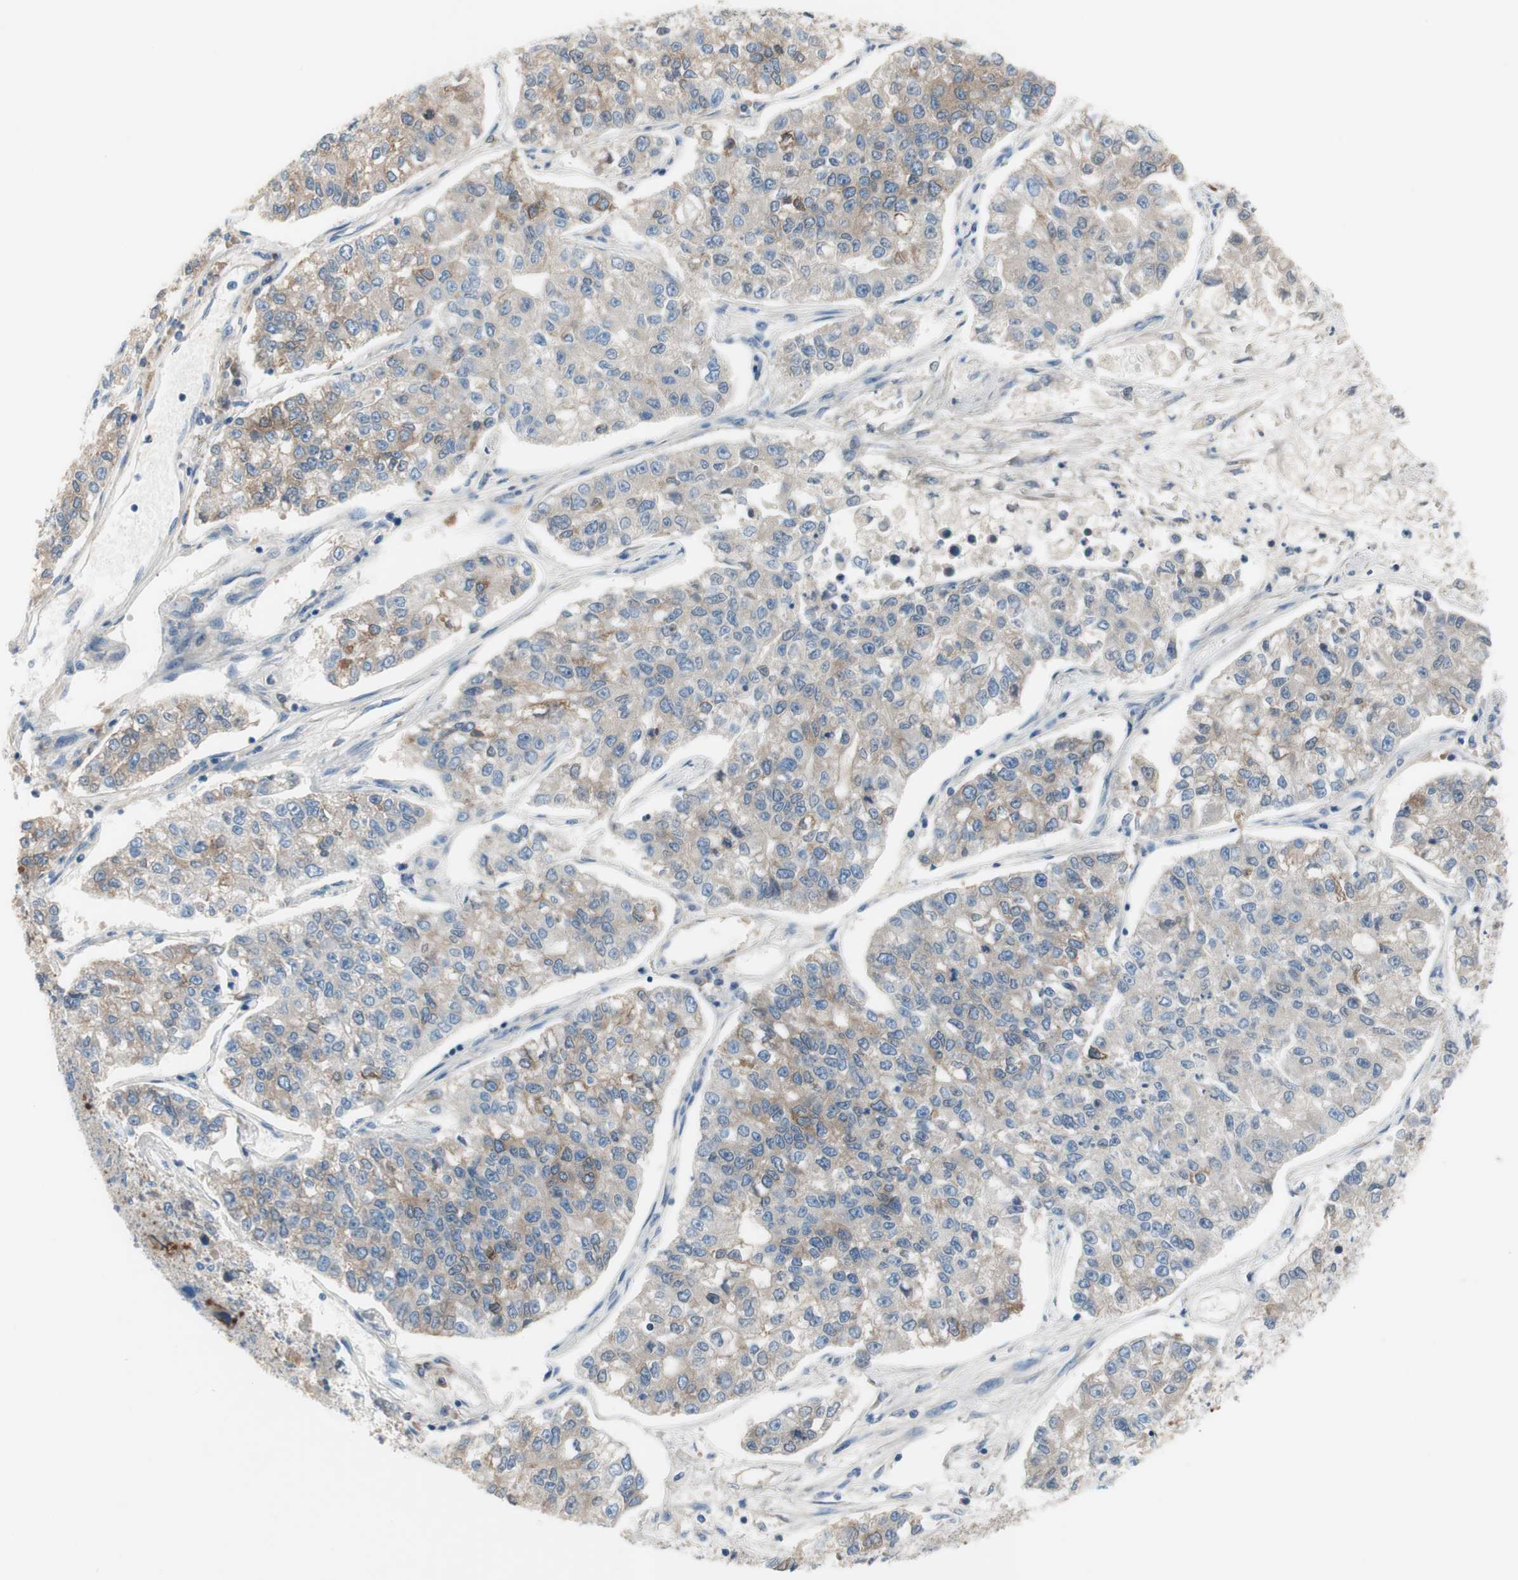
{"staining": {"intensity": "weak", "quantity": "25%-75%", "location": "cytoplasmic/membranous"}, "tissue": "lung cancer", "cell_type": "Tumor cells", "image_type": "cancer", "snomed": [{"axis": "morphology", "description": "Adenocarcinoma, NOS"}, {"axis": "topography", "description": "Lung"}], "caption": "Lung adenocarcinoma stained with a brown dye exhibits weak cytoplasmic/membranous positive expression in approximately 25%-75% of tumor cells.", "gene": "FDFT1", "patient": {"sex": "male", "age": 49}}